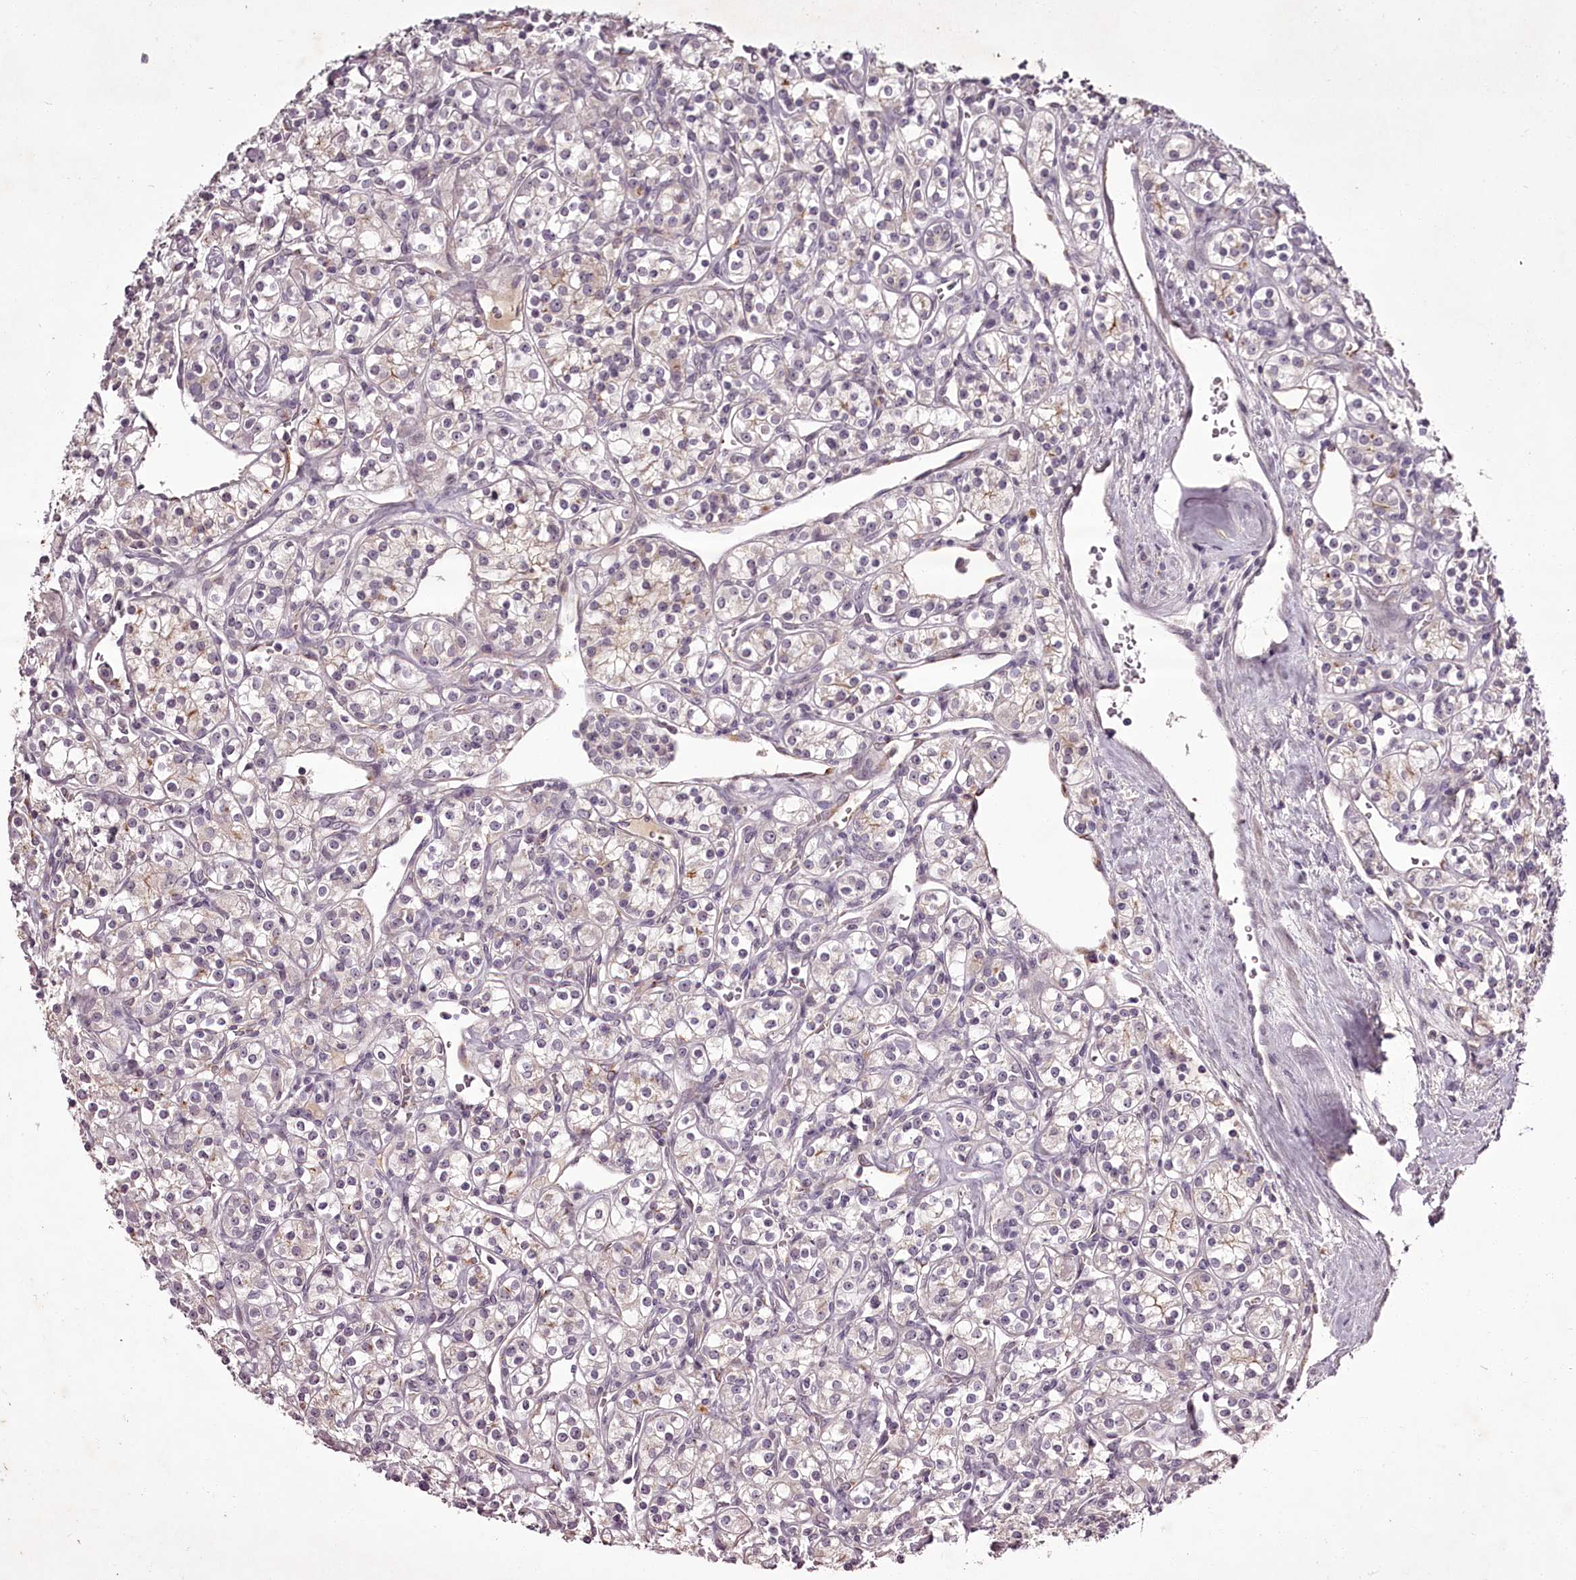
{"staining": {"intensity": "negative", "quantity": "none", "location": "none"}, "tissue": "renal cancer", "cell_type": "Tumor cells", "image_type": "cancer", "snomed": [{"axis": "morphology", "description": "Adenocarcinoma, NOS"}, {"axis": "topography", "description": "Kidney"}], "caption": "Renal cancer was stained to show a protein in brown. There is no significant expression in tumor cells. Nuclei are stained in blue.", "gene": "RBMXL2", "patient": {"sex": "male", "age": 77}}